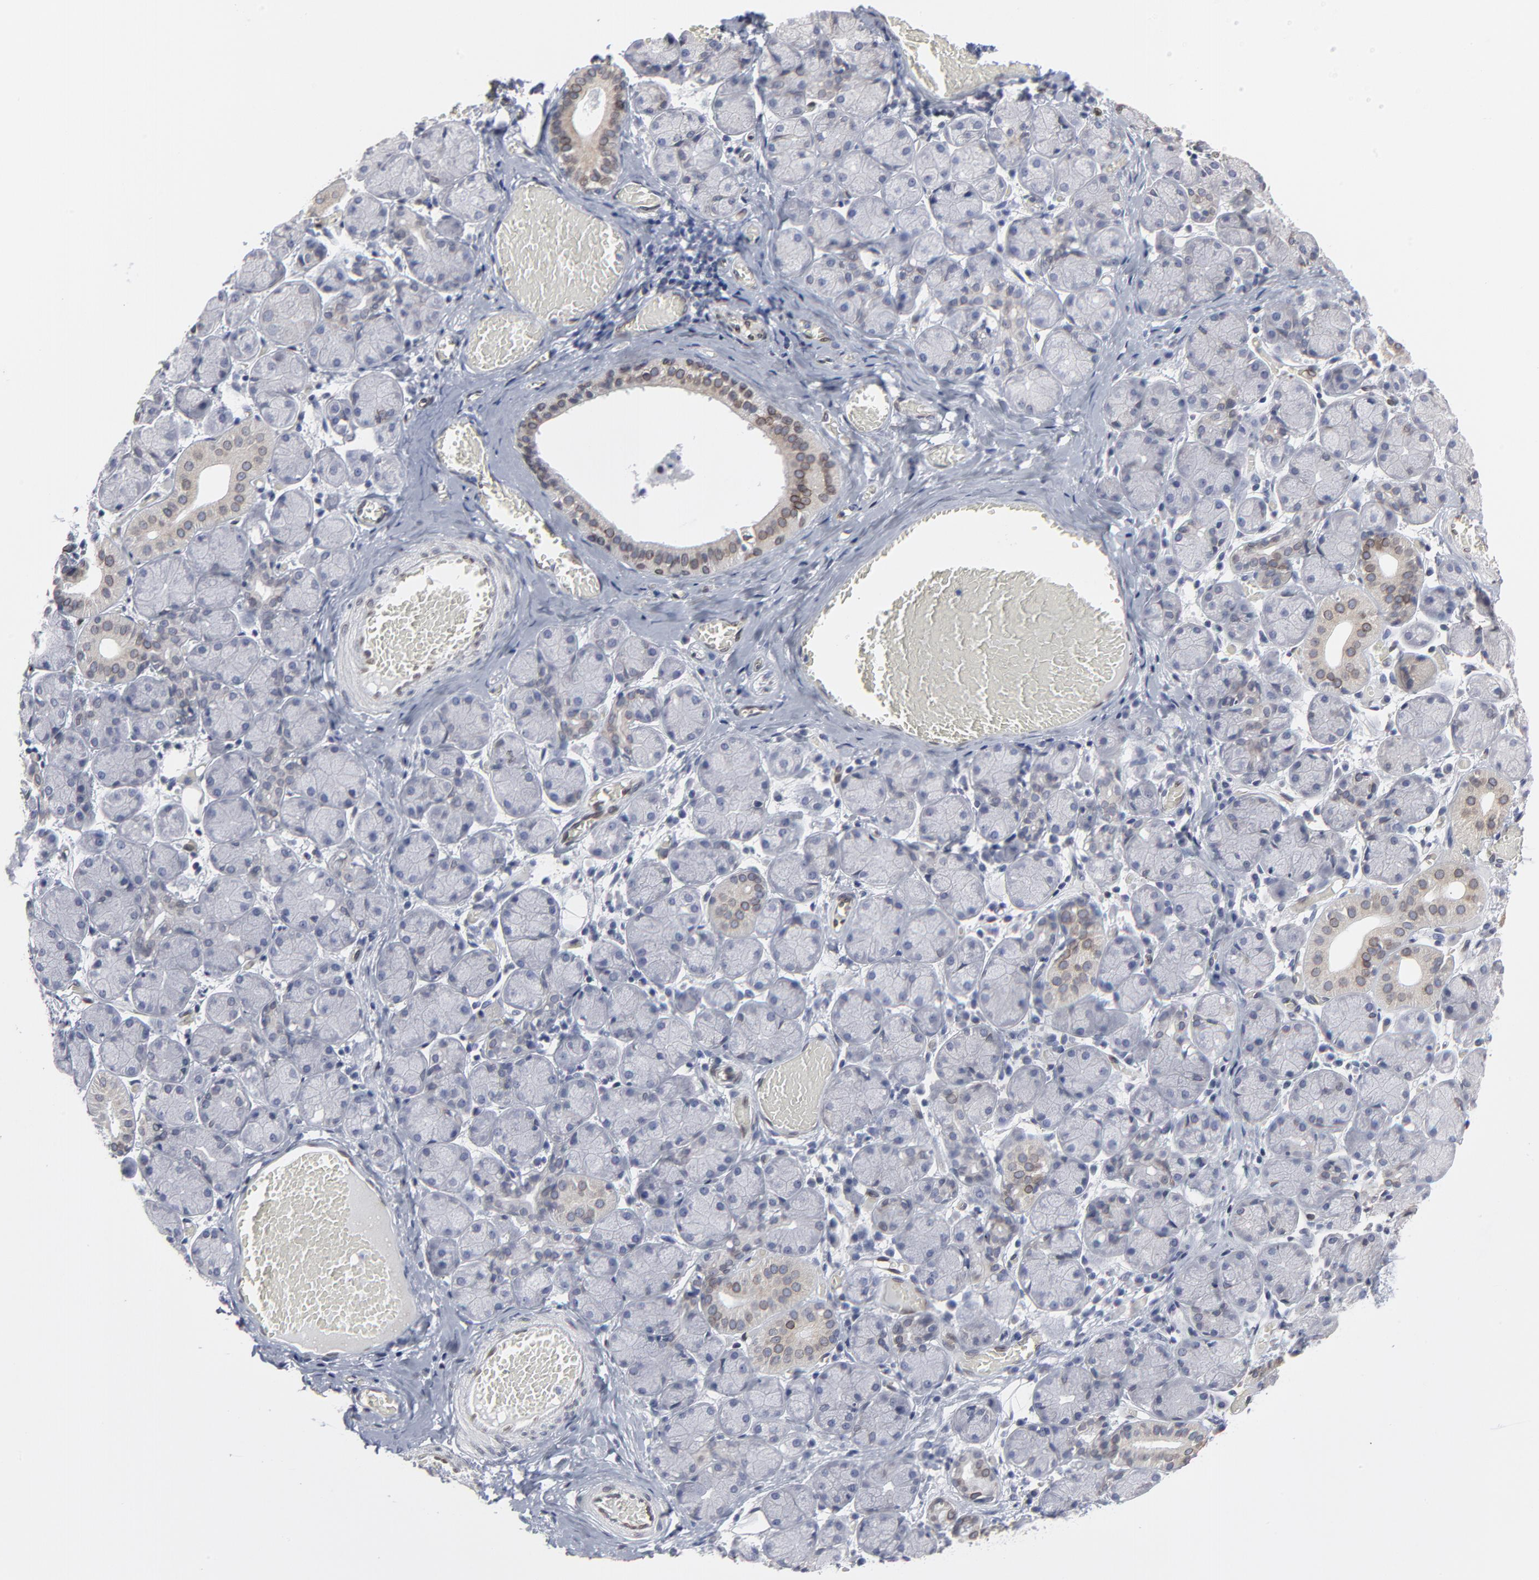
{"staining": {"intensity": "moderate", "quantity": "25%-75%", "location": "cytoplasmic/membranous,nuclear"}, "tissue": "salivary gland", "cell_type": "Glandular cells", "image_type": "normal", "snomed": [{"axis": "morphology", "description": "Normal tissue, NOS"}, {"axis": "topography", "description": "Salivary gland"}], "caption": "A brown stain shows moderate cytoplasmic/membranous,nuclear positivity of a protein in glandular cells of unremarkable salivary gland. The staining was performed using DAB, with brown indicating positive protein expression. Nuclei are stained blue with hematoxylin.", "gene": "SYNE2", "patient": {"sex": "female", "age": 24}}